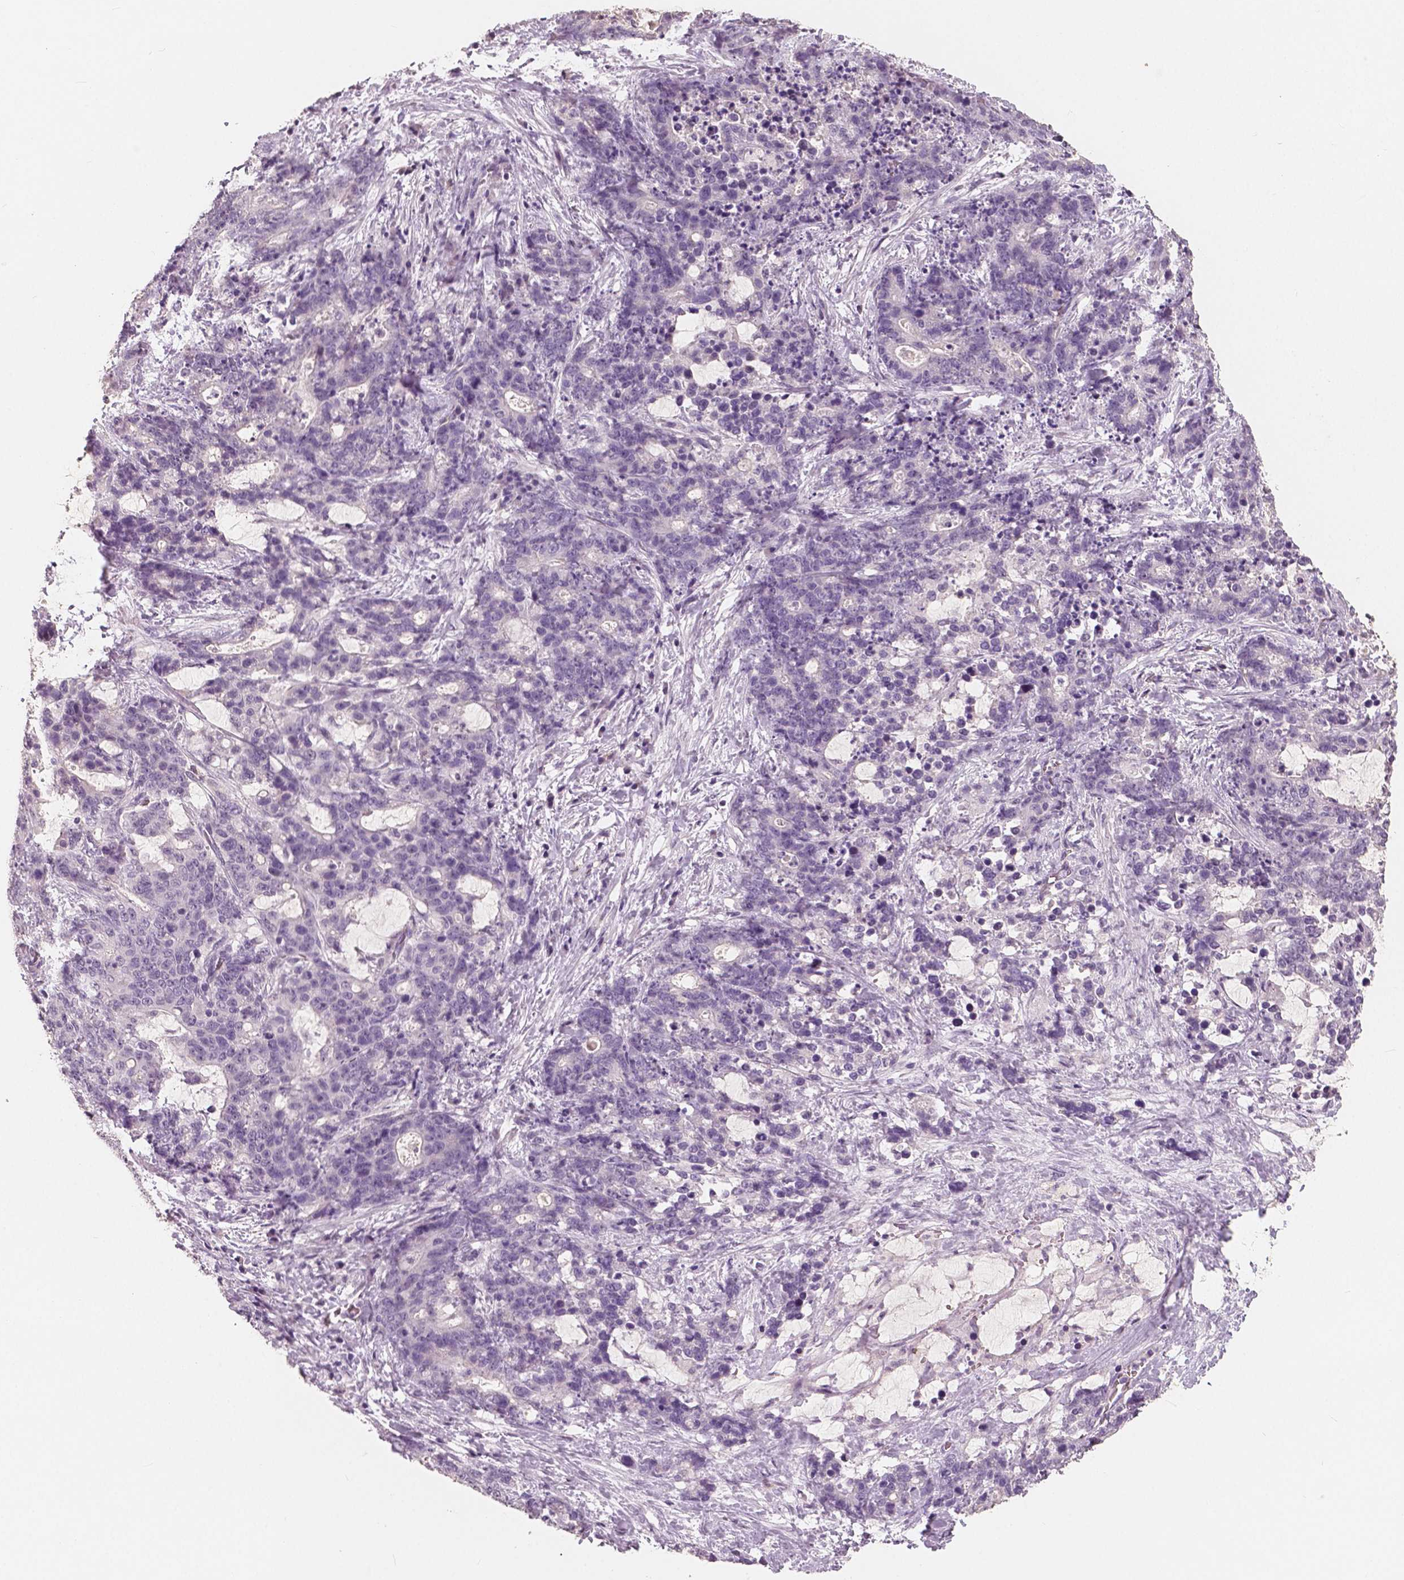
{"staining": {"intensity": "negative", "quantity": "none", "location": "none"}, "tissue": "stomach cancer", "cell_type": "Tumor cells", "image_type": "cancer", "snomed": [{"axis": "morphology", "description": "Normal tissue, NOS"}, {"axis": "morphology", "description": "Adenocarcinoma, NOS"}, {"axis": "topography", "description": "Stomach"}], "caption": "Tumor cells show no significant positivity in stomach adenocarcinoma.", "gene": "KIT", "patient": {"sex": "female", "age": 64}}